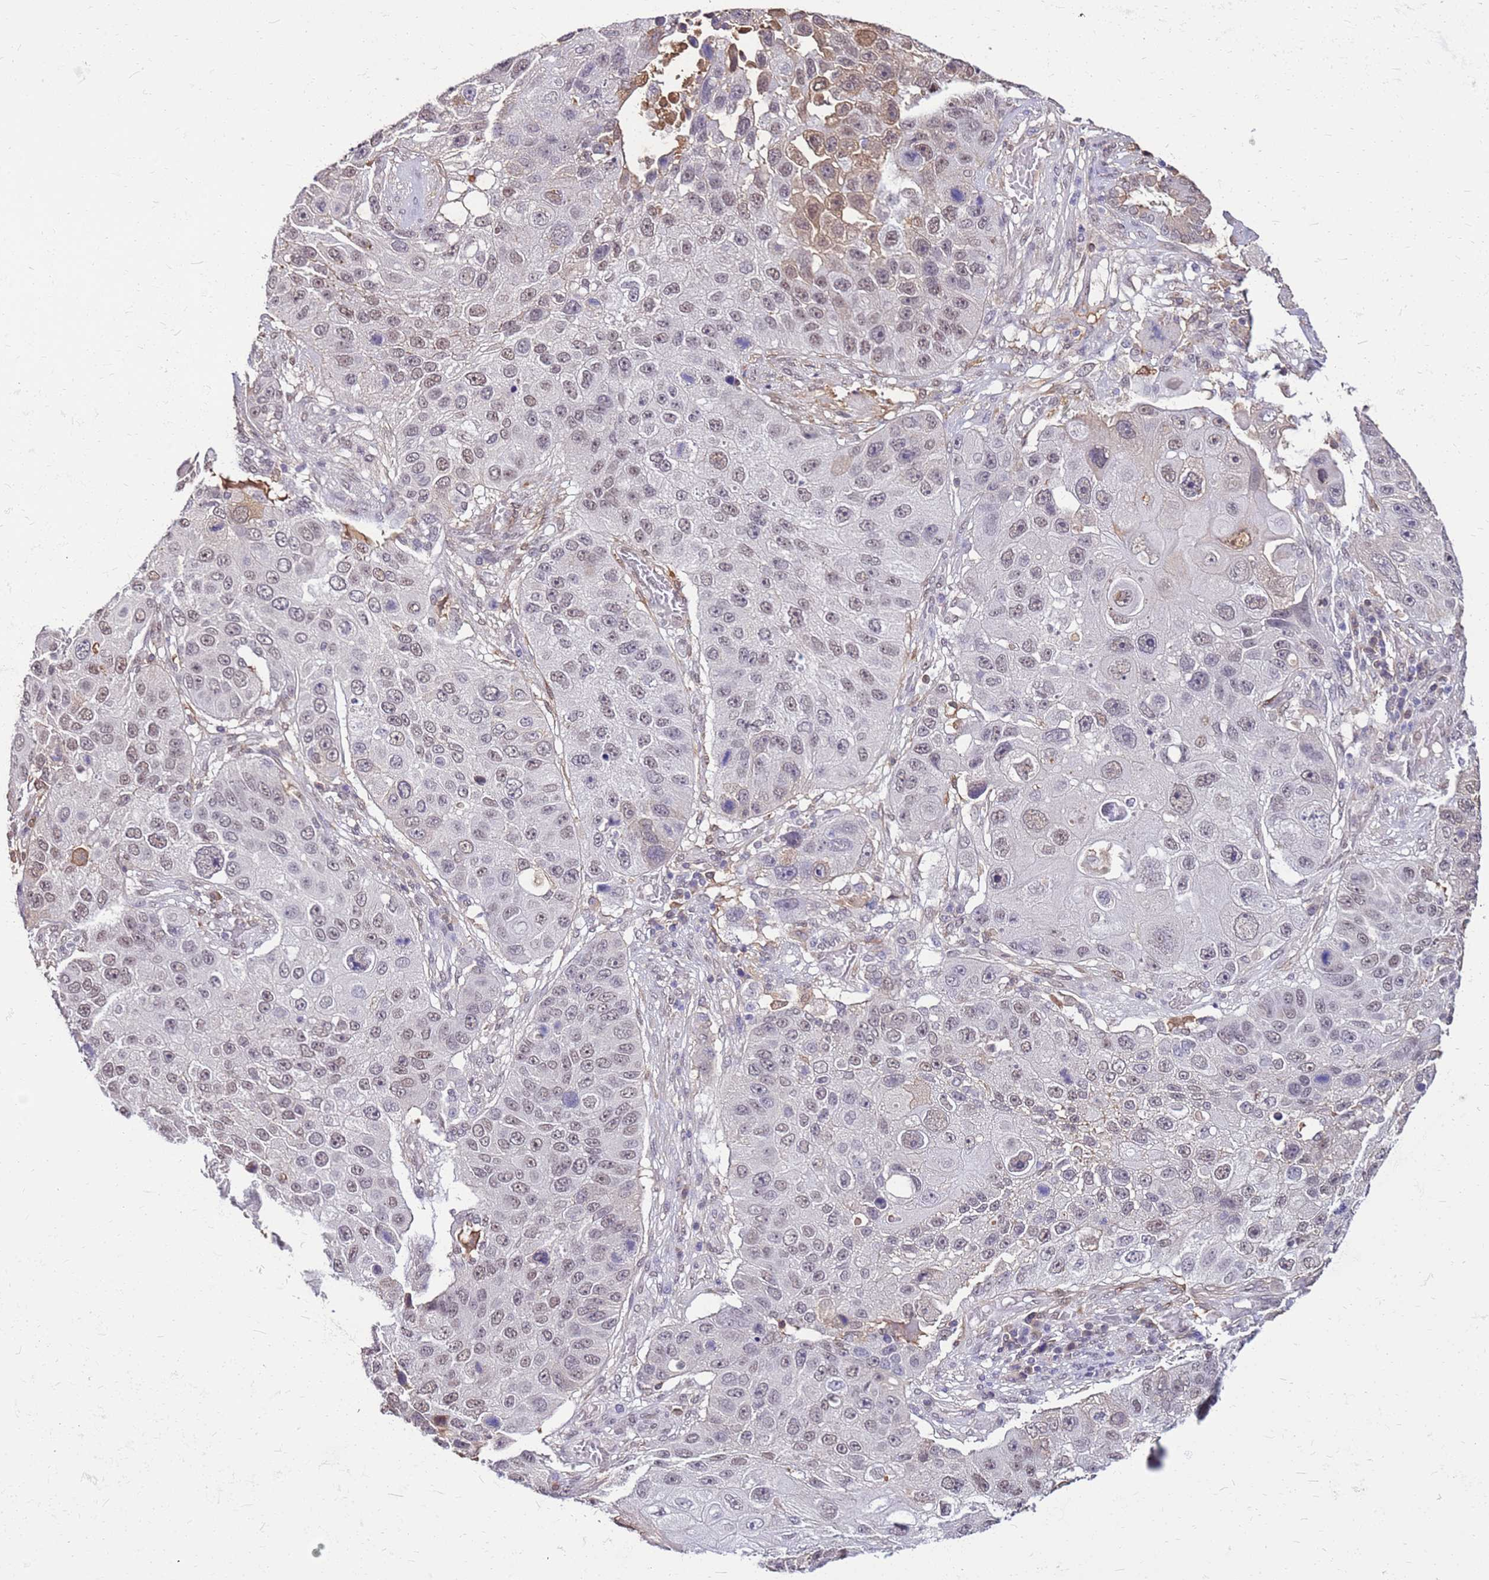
{"staining": {"intensity": "weak", "quantity": "25%-75%", "location": "nuclear"}, "tissue": "lung cancer", "cell_type": "Tumor cells", "image_type": "cancer", "snomed": [{"axis": "morphology", "description": "Squamous cell carcinoma, NOS"}, {"axis": "topography", "description": "Lung"}], "caption": "Immunohistochemical staining of human lung squamous cell carcinoma displays weak nuclear protein staining in about 25%-75% of tumor cells. Immunohistochemistry (ihc) stains the protein in brown and the nuclei are stained blue.", "gene": "ALDH1A3", "patient": {"sex": "male", "age": 61}}